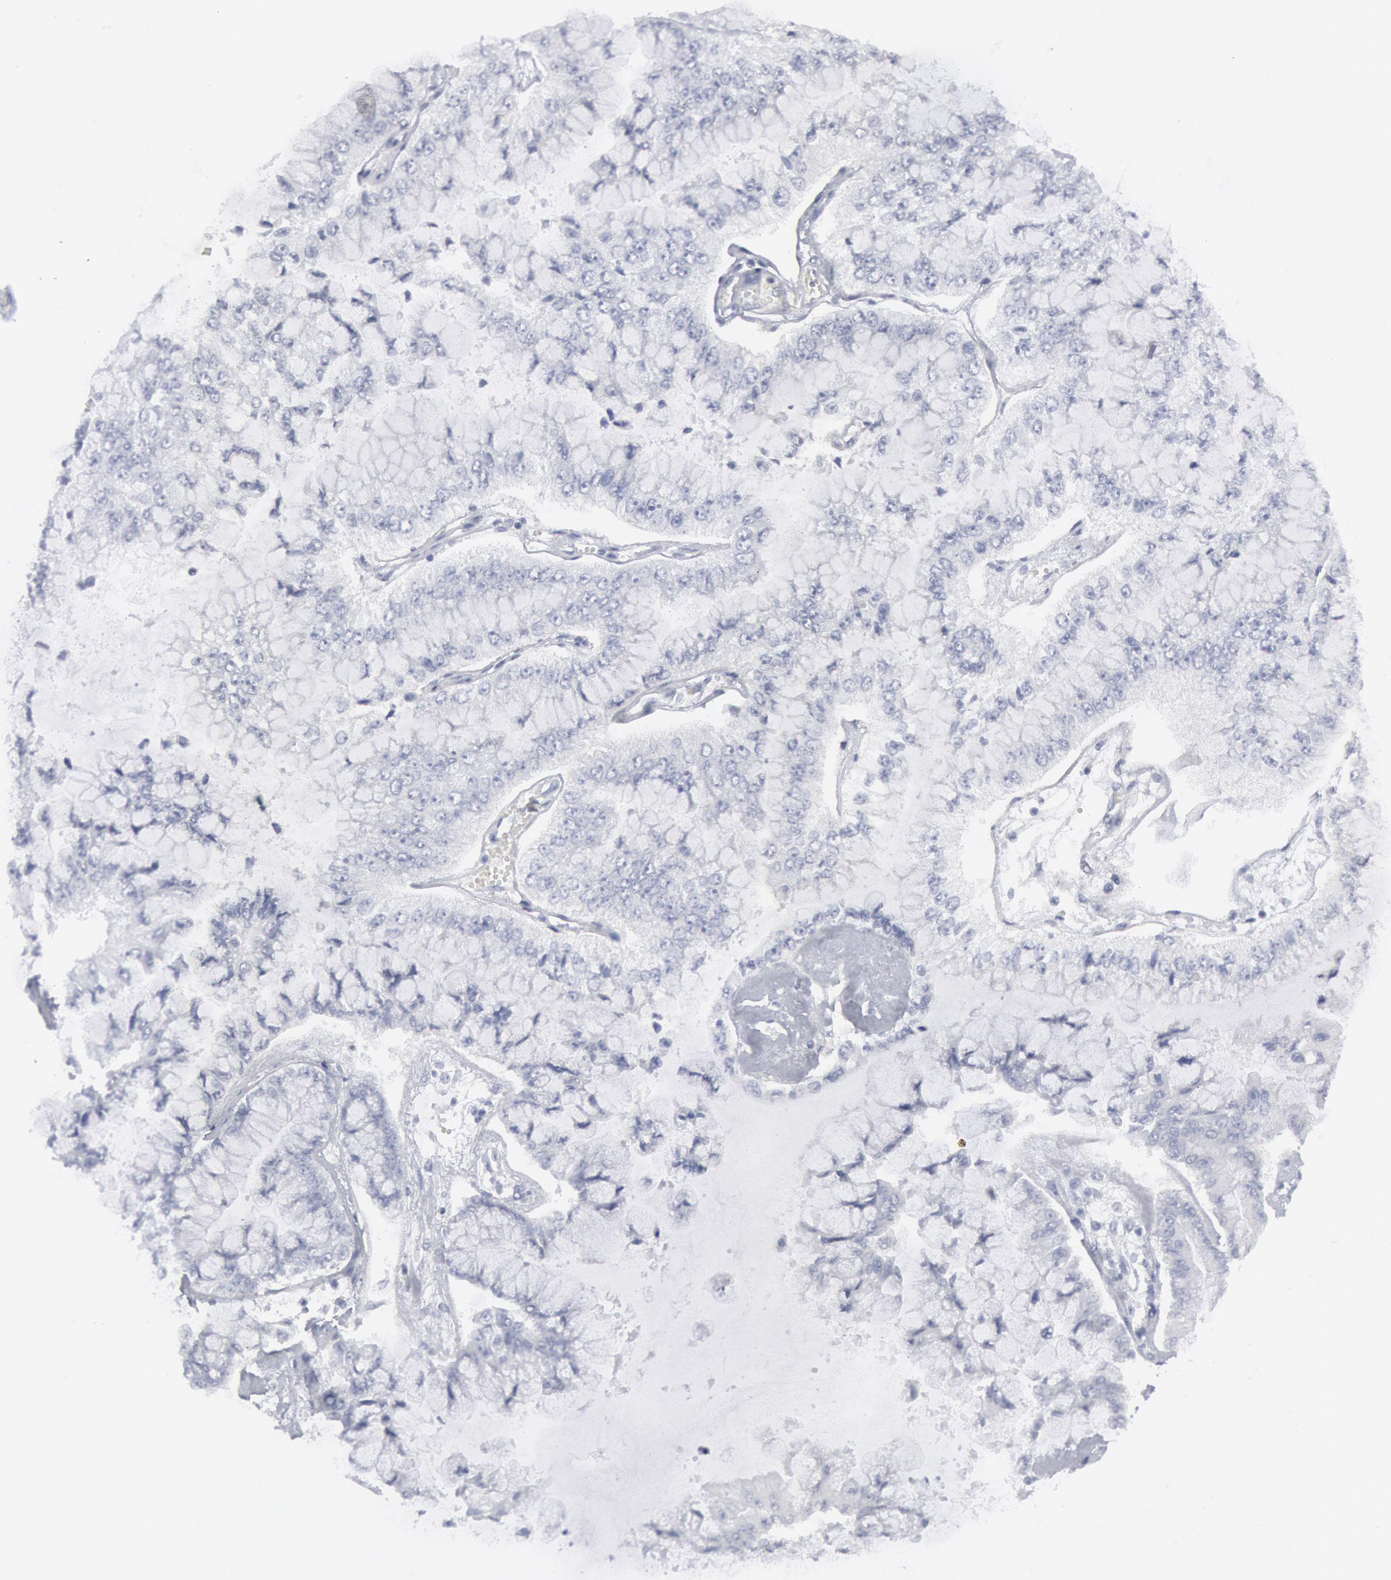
{"staining": {"intensity": "negative", "quantity": "none", "location": "none"}, "tissue": "liver cancer", "cell_type": "Tumor cells", "image_type": "cancer", "snomed": [{"axis": "morphology", "description": "Cholangiocarcinoma"}, {"axis": "topography", "description": "Liver"}], "caption": "Liver cancer (cholangiocarcinoma) was stained to show a protein in brown. There is no significant positivity in tumor cells.", "gene": "DMC1", "patient": {"sex": "female", "age": 79}}